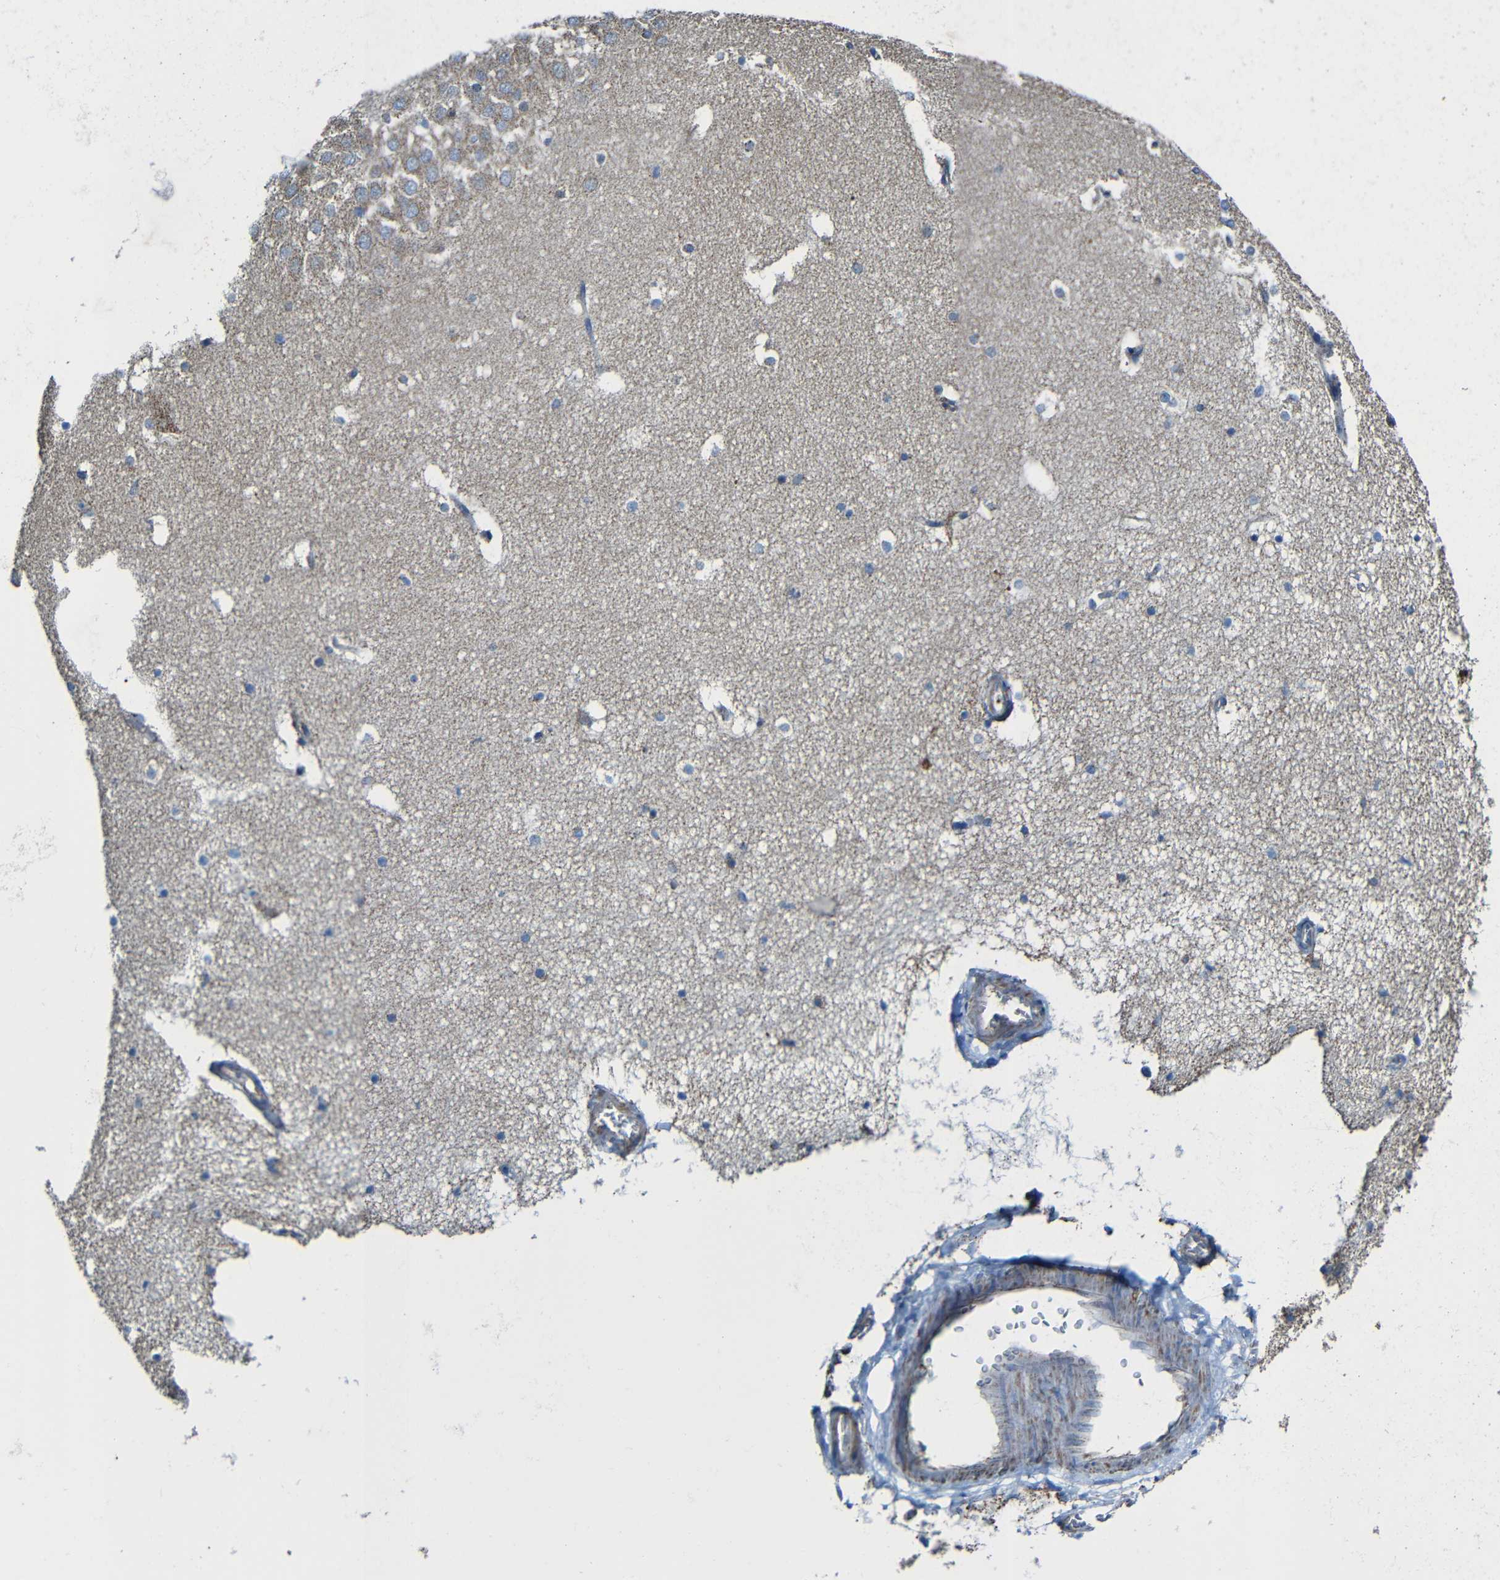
{"staining": {"intensity": "moderate", "quantity": "25%-75%", "location": "cytoplasmic/membranous"}, "tissue": "hippocampus", "cell_type": "Glial cells", "image_type": "normal", "snomed": [{"axis": "morphology", "description": "Normal tissue, NOS"}, {"axis": "topography", "description": "Hippocampus"}], "caption": "Protein expression analysis of normal human hippocampus reveals moderate cytoplasmic/membranous staining in approximately 25%-75% of glial cells.", "gene": "INTS6L", "patient": {"sex": "male", "age": 45}}